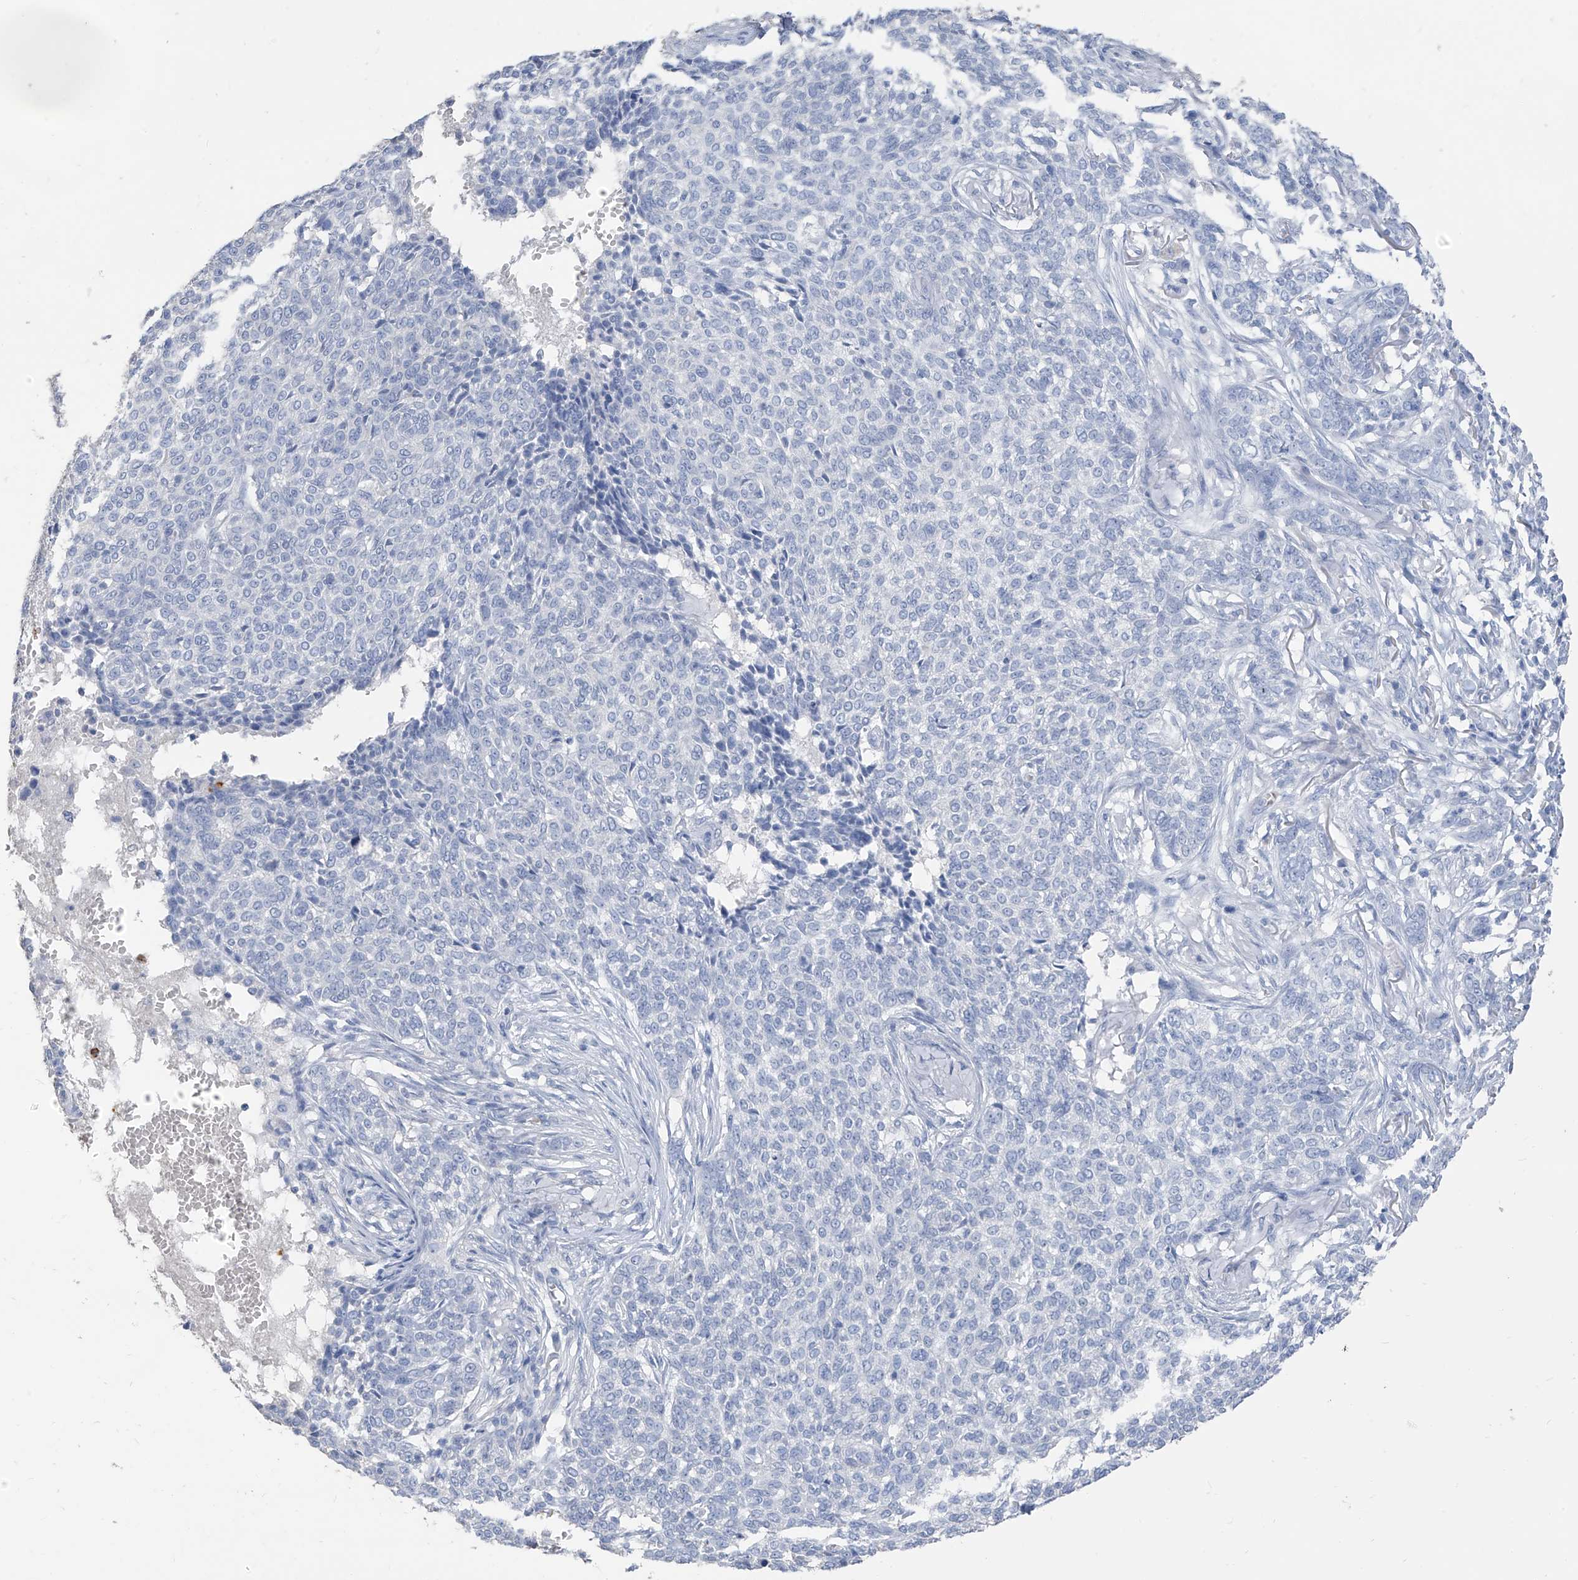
{"staining": {"intensity": "negative", "quantity": "none", "location": "none"}, "tissue": "skin cancer", "cell_type": "Tumor cells", "image_type": "cancer", "snomed": [{"axis": "morphology", "description": "Basal cell carcinoma"}, {"axis": "topography", "description": "Skin"}], "caption": "IHC of human skin cancer (basal cell carcinoma) shows no expression in tumor cells.", "gene": "PAFAH1B3", "patient": {"sex": "male", "age": 85}}